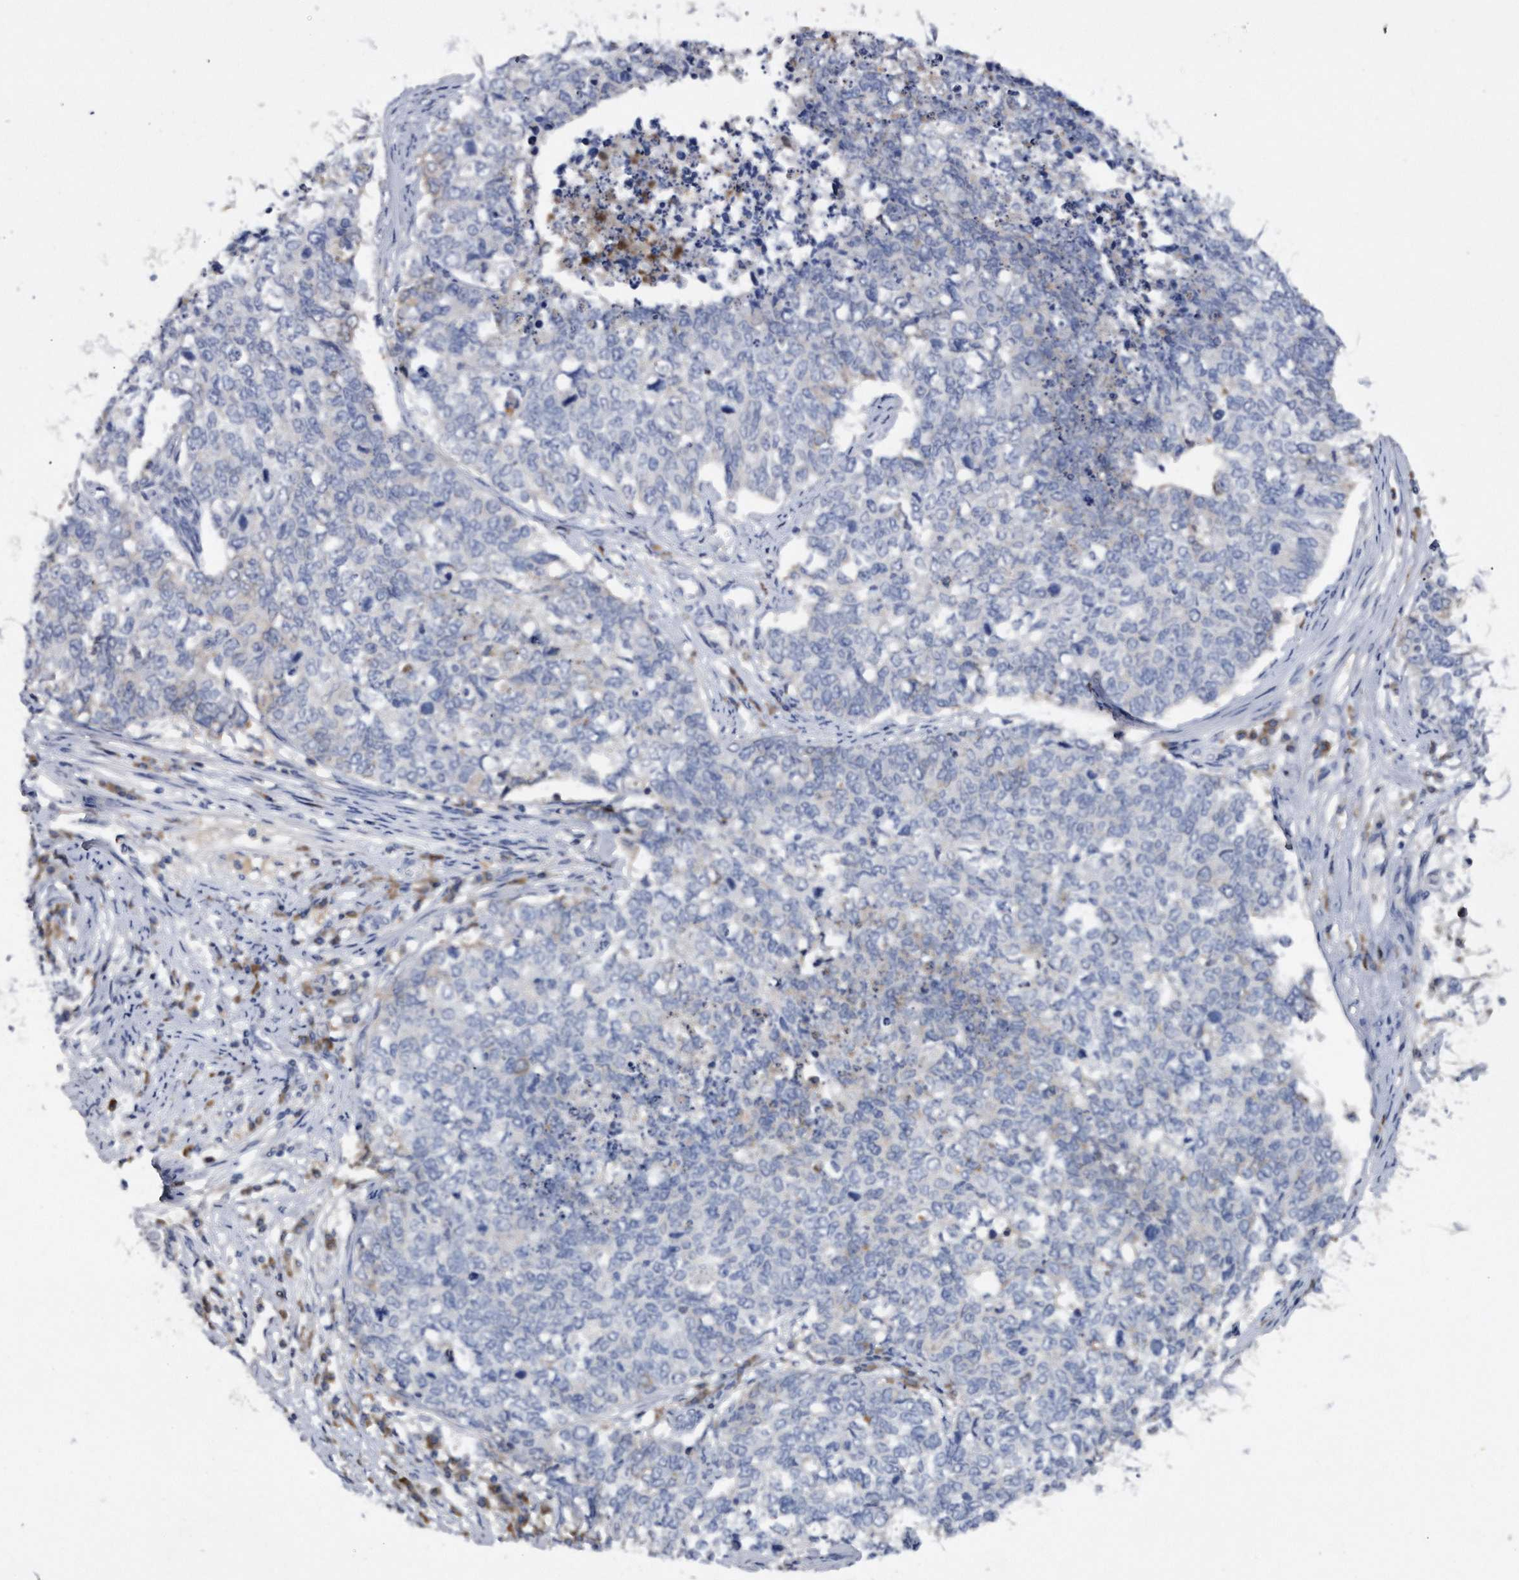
{"staining": {"intensity": "negative", "quantity": "none", "location": "none"}, "tissue": "cervical cancer", "cell_type": "Tumor cells", "image_type": "cancer", "snomed": [{"axis": "morphology", "description": "Squamous cell carcinoma, NOS"}, {"axis": "topography", "description": "Cervix"}], "caption": "Tumor cells are negative for protein expression in human cervical cancer (squamous cell carcinoma). (Immunohistochemistry, brightfield microscopy, high magnification).", "gene": "ASNS", "patient": {"sex": "female", "age": 63}}